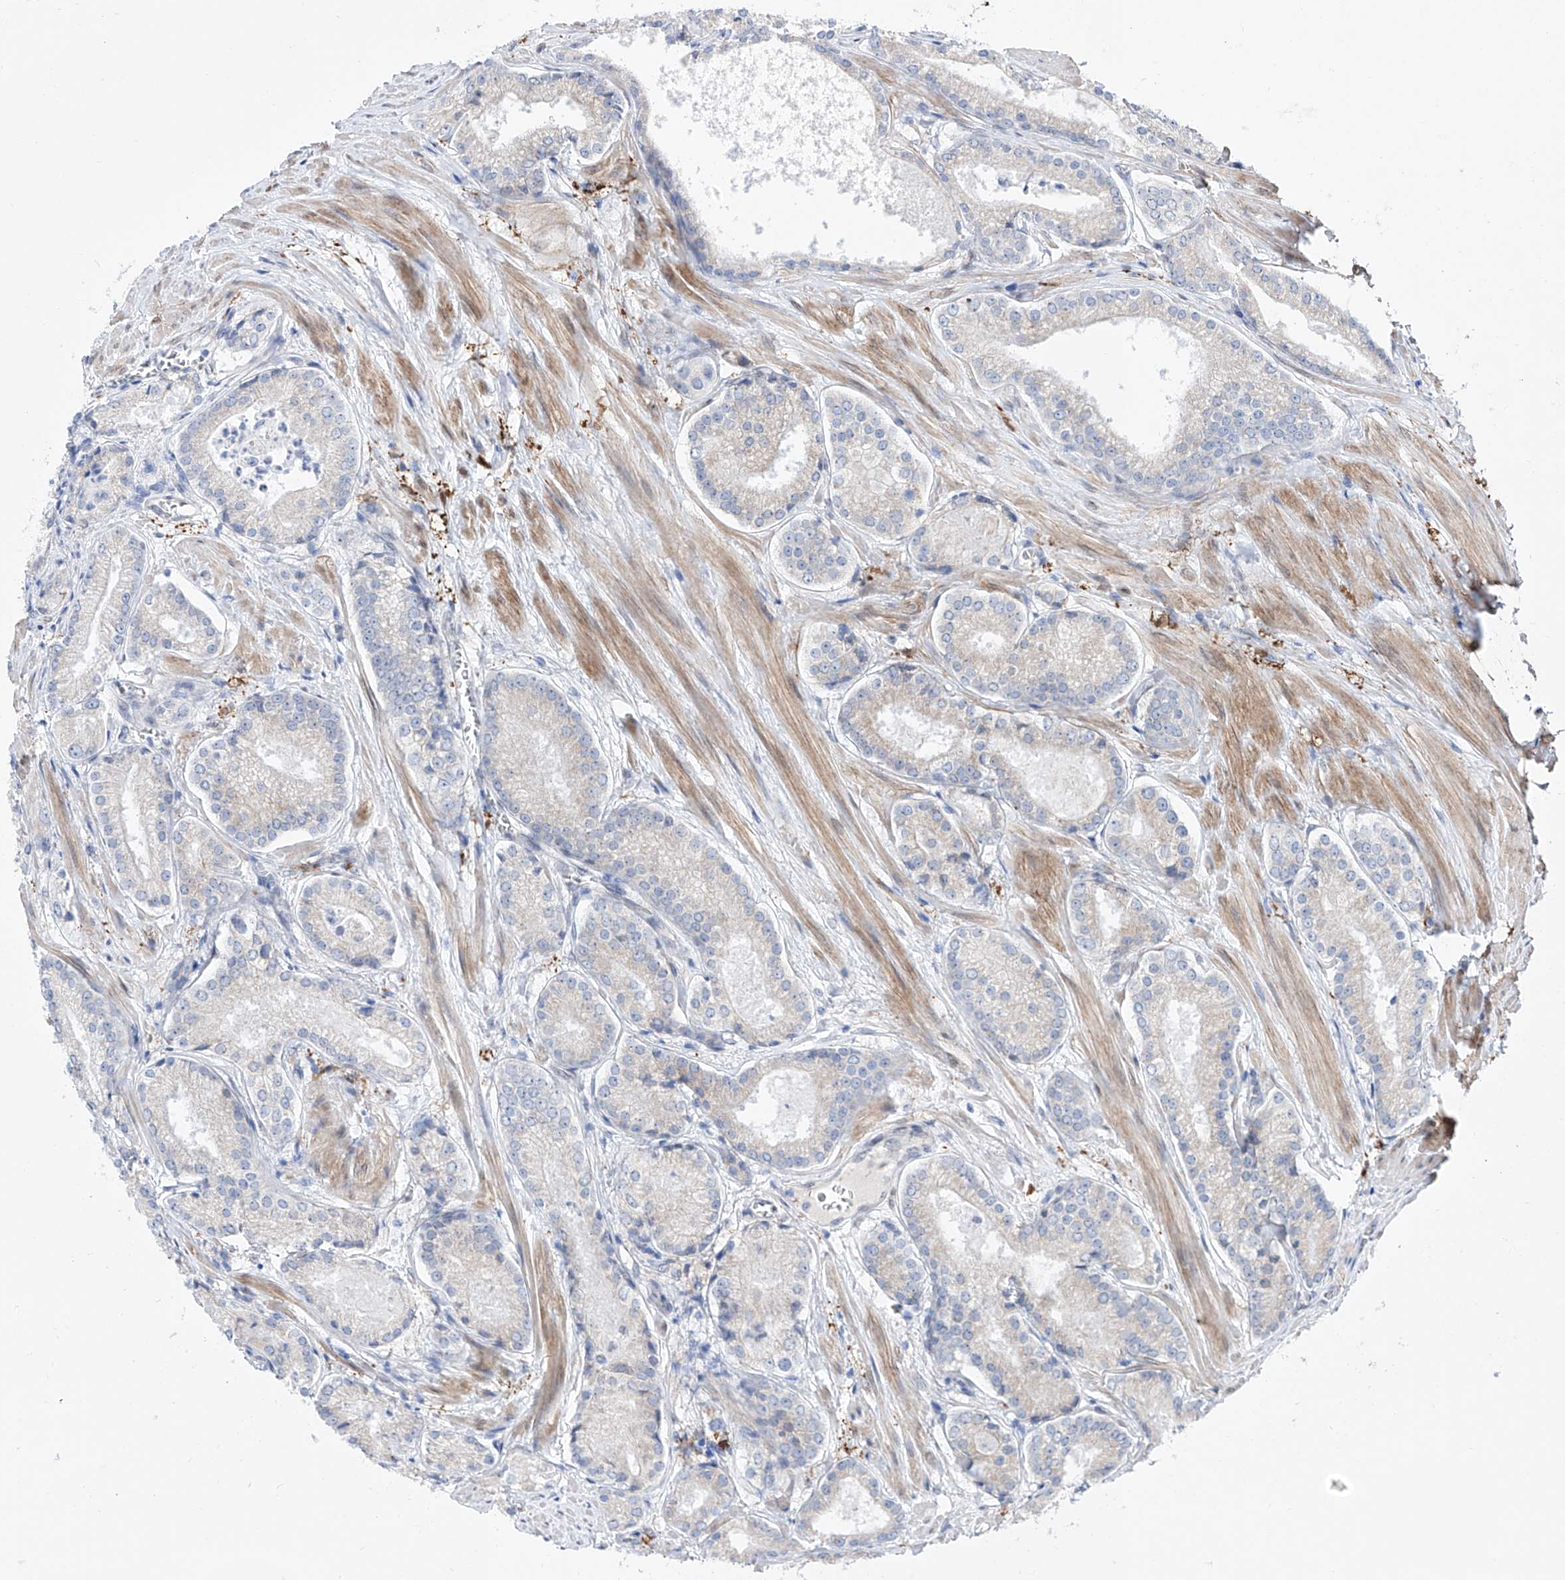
{"staining": {"intensity": "negative", "quantity": "none", "location": "none"}, "tissue": "prostate cancer", "cell_type": "Tumor cells", "image_type": "cancer", "snomed": [{"axis": "morphology", "description": "Adenocarcinoma, Low grade"}, {"axis": "topography", "description": "Prostate"}], "caption": "This image is of prostate cancer stained with IHC to label a protein in brown with the nuclei are counter-stained blue. There is no positivity in tumor cells.", "gene": "LCLAT1", "patient": {"sex": "male", "age": 54}}